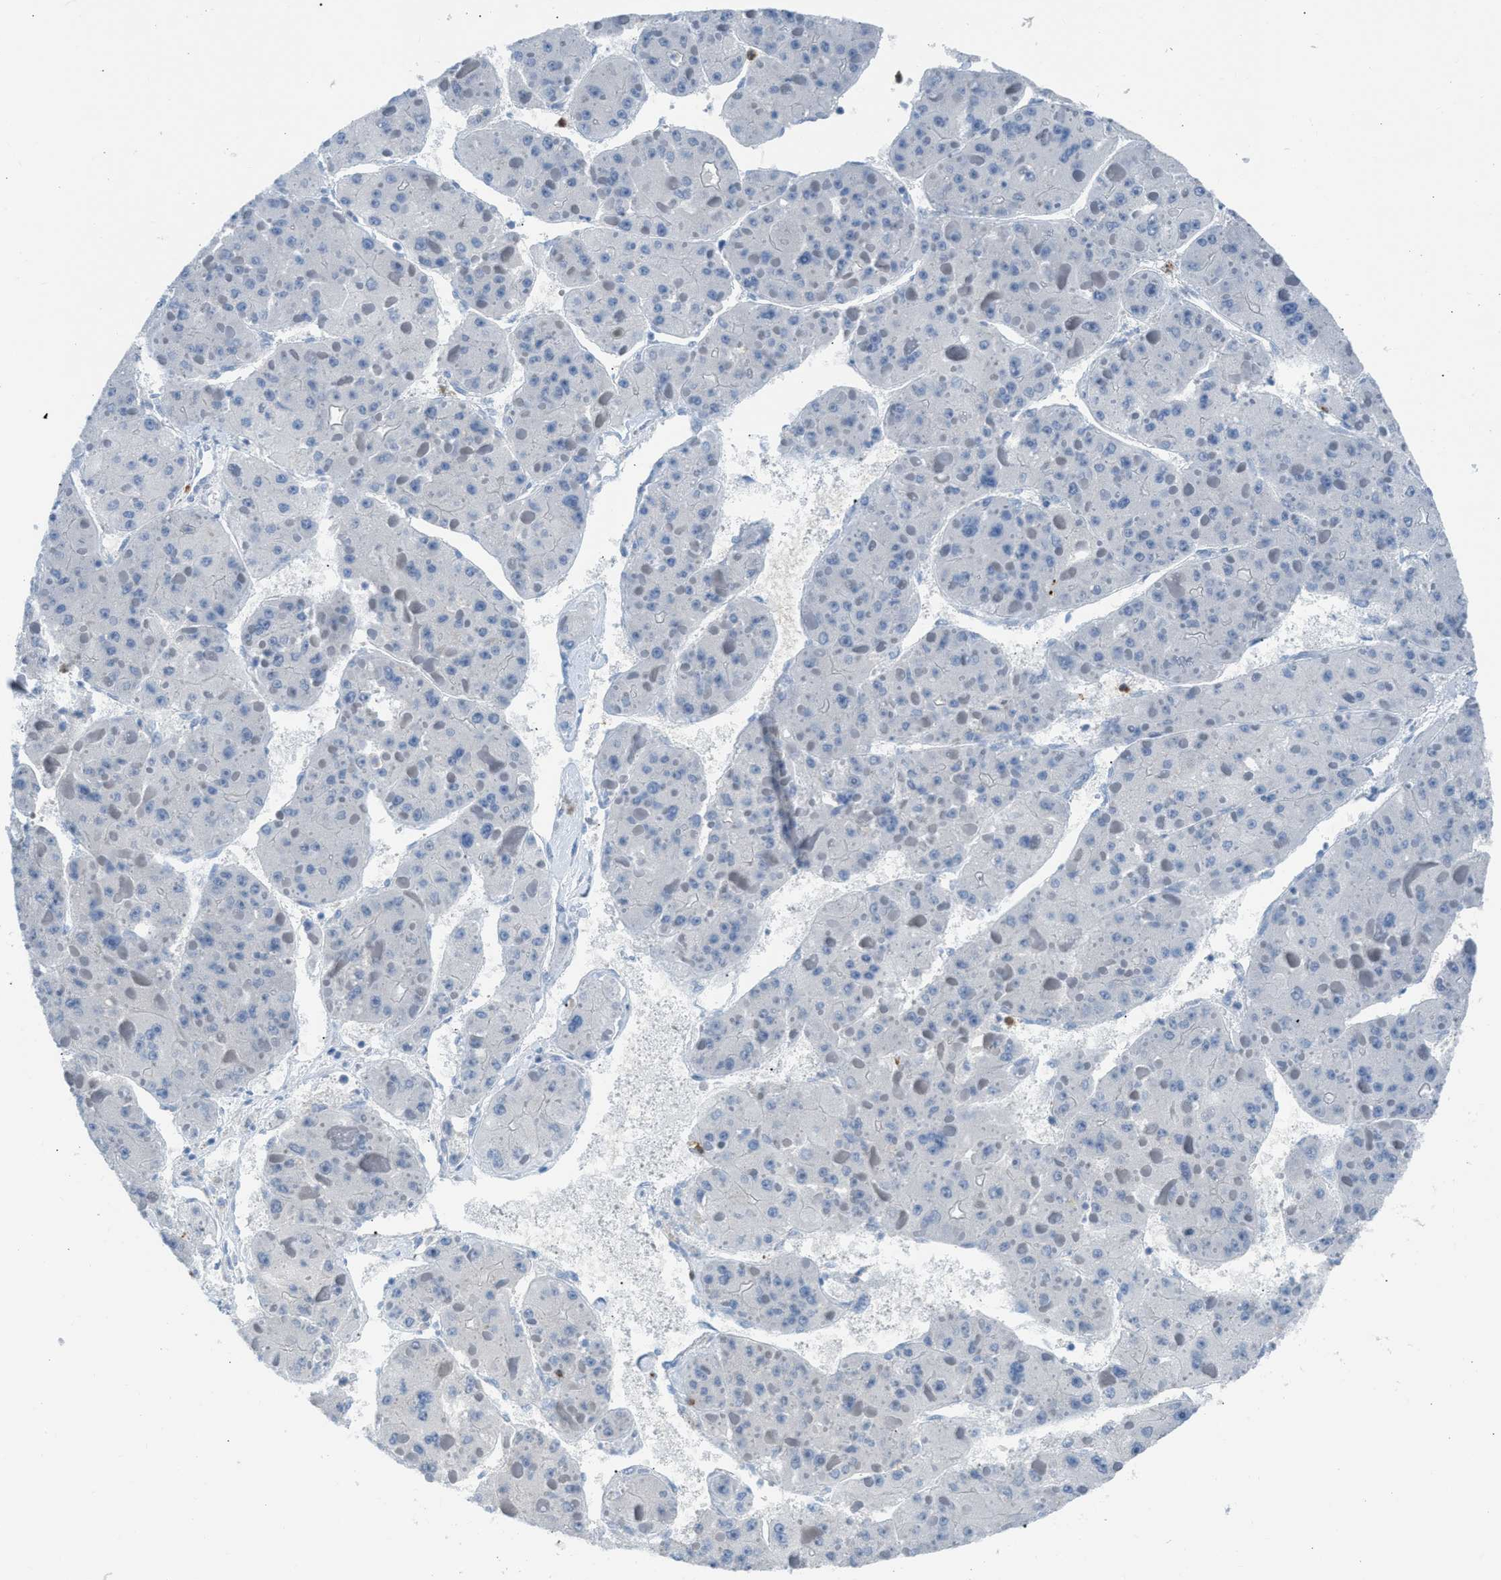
{"staining": {"intensity": "negative", "quantity": "none", "location": "none"}, "tissue": "liver cancer", "cell_type": "Tumor cells", "image_type": "cancer", "snomed": [{"axis": "morphology", "description": "Carcinoma, Hepatocellular, NOS"}, {"axis": "topography", "description": "Liver"}], "caption": "Immunohistochemical staining of human liver hepatocellular carcinoma demonstrates no significant staining in tumor cells.", "gene": "CFAP77", "patient": {"sex": "female", "age": 73}}